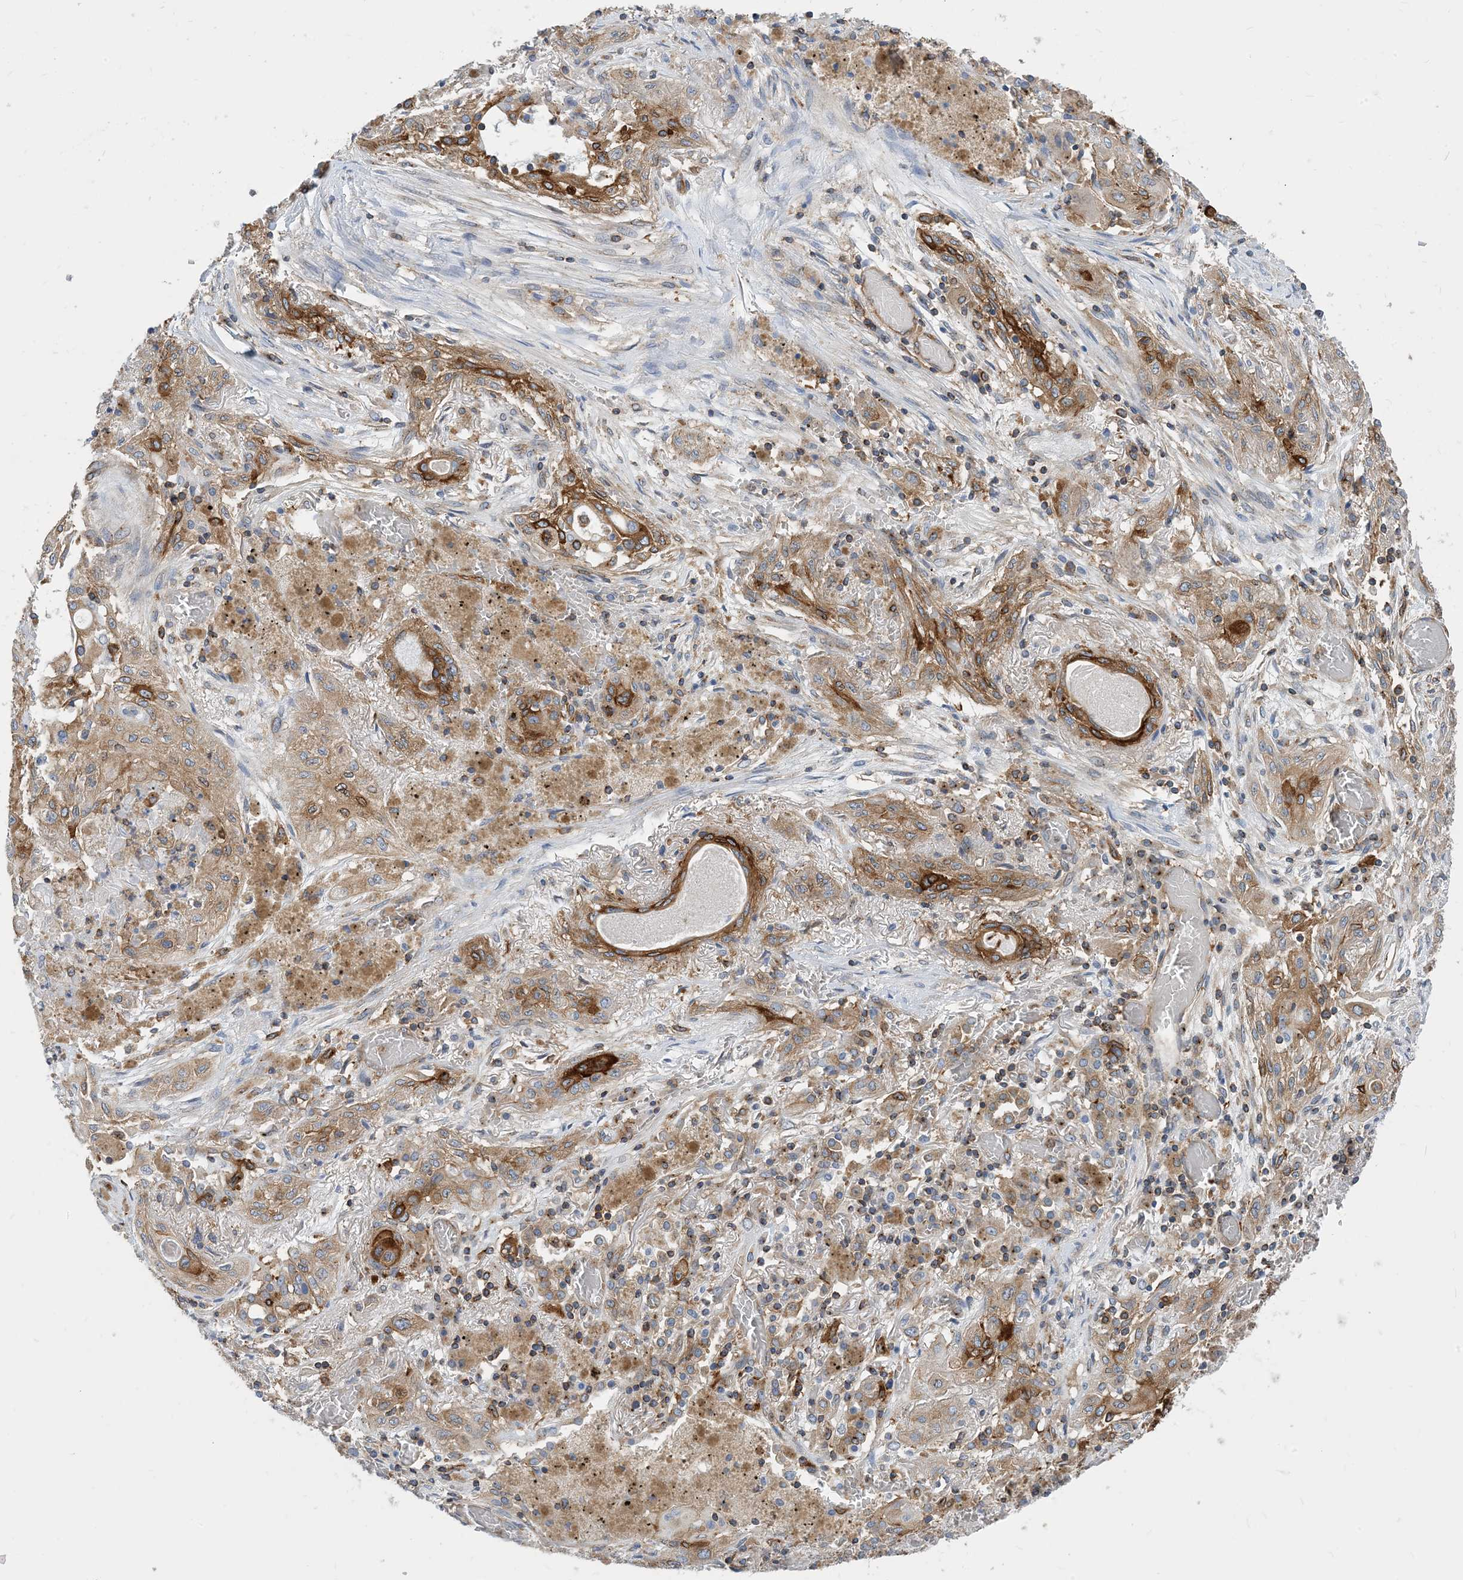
{"staining": {"intensity": "moderate", "quantity": "25%-75%", "location": "cytoplasmic/membranous"}, "tissue": "lung cancer", "cell_type": "Tumor cells", "image_type": "cancer", "snomed": [{"axis": "morphology", "description": "Squamous cell carcinoma, NOS"}, {"axis": "topography", "description": "Lung"}], "caption": "Lung squamous cell carcinoma was stained to show a protein in brown. There is medium levels of moderate cytoplasmic/membranous staining in approximately 25%-75% of tumor cells. Using DAB (brown) and hematoxylin (blue) stains, captured at high magnification using brightfield microscopy.", "gene": "DYNC1LI1", "patient": {"sex": "female", "age": 47}}